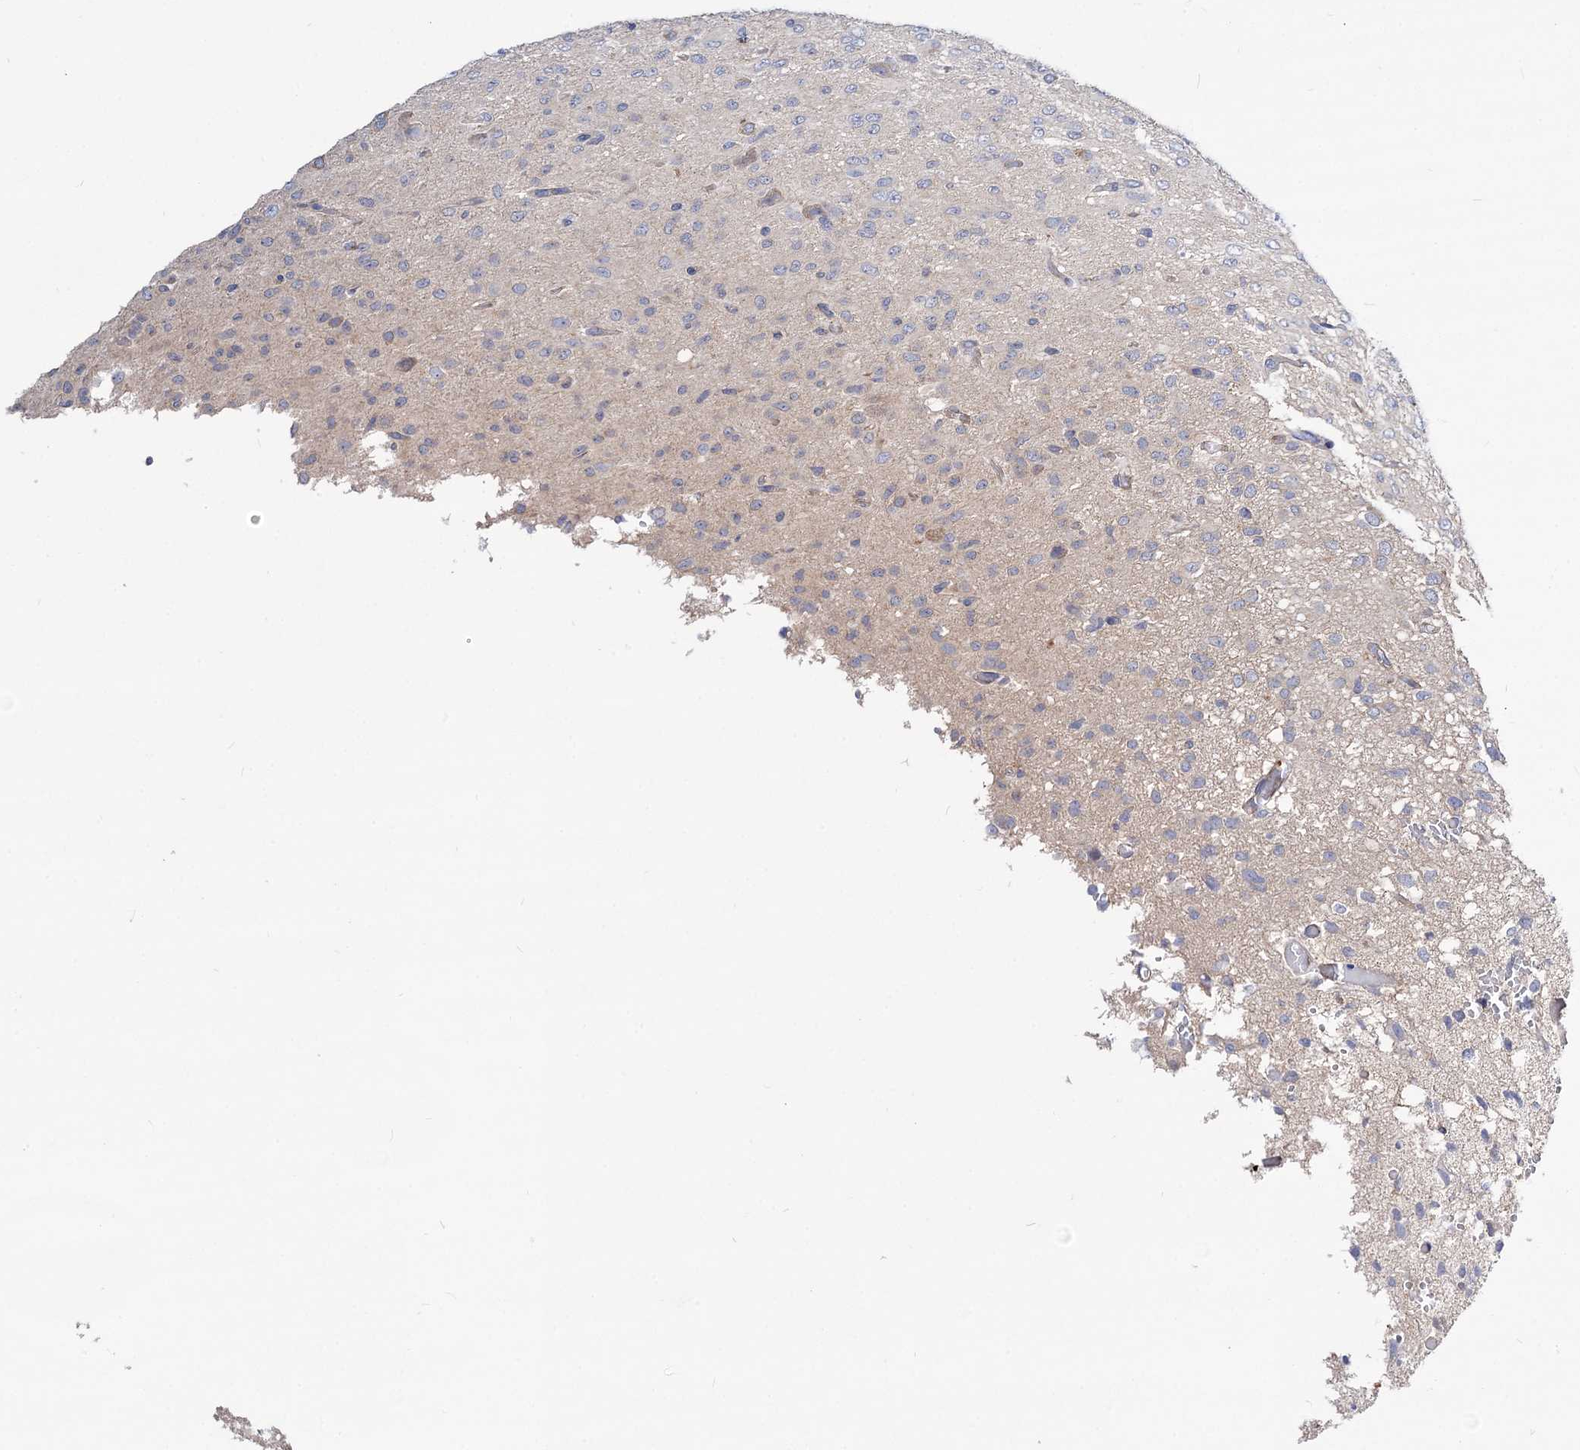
{"staining": {"intensity": "negative", "quantity": "none", "location": "none"}, "tissue": "glioma", "cell_type": "Tumor cells", "image_type": "cancer", "snomed": [{"axis": "morphology", "description": "Glioma, malignant, High grade"}, {"axis": "topography", "description": "Brain"}], "caption": "This micrograph is of glioma stained with immunohistochemistry to label a protein in brown with the nuclei are counter-stained blue. There is no positivity in tumor cells.", "gene": "NUDCD2", "patient": {"sex": "female", "age": 59}}